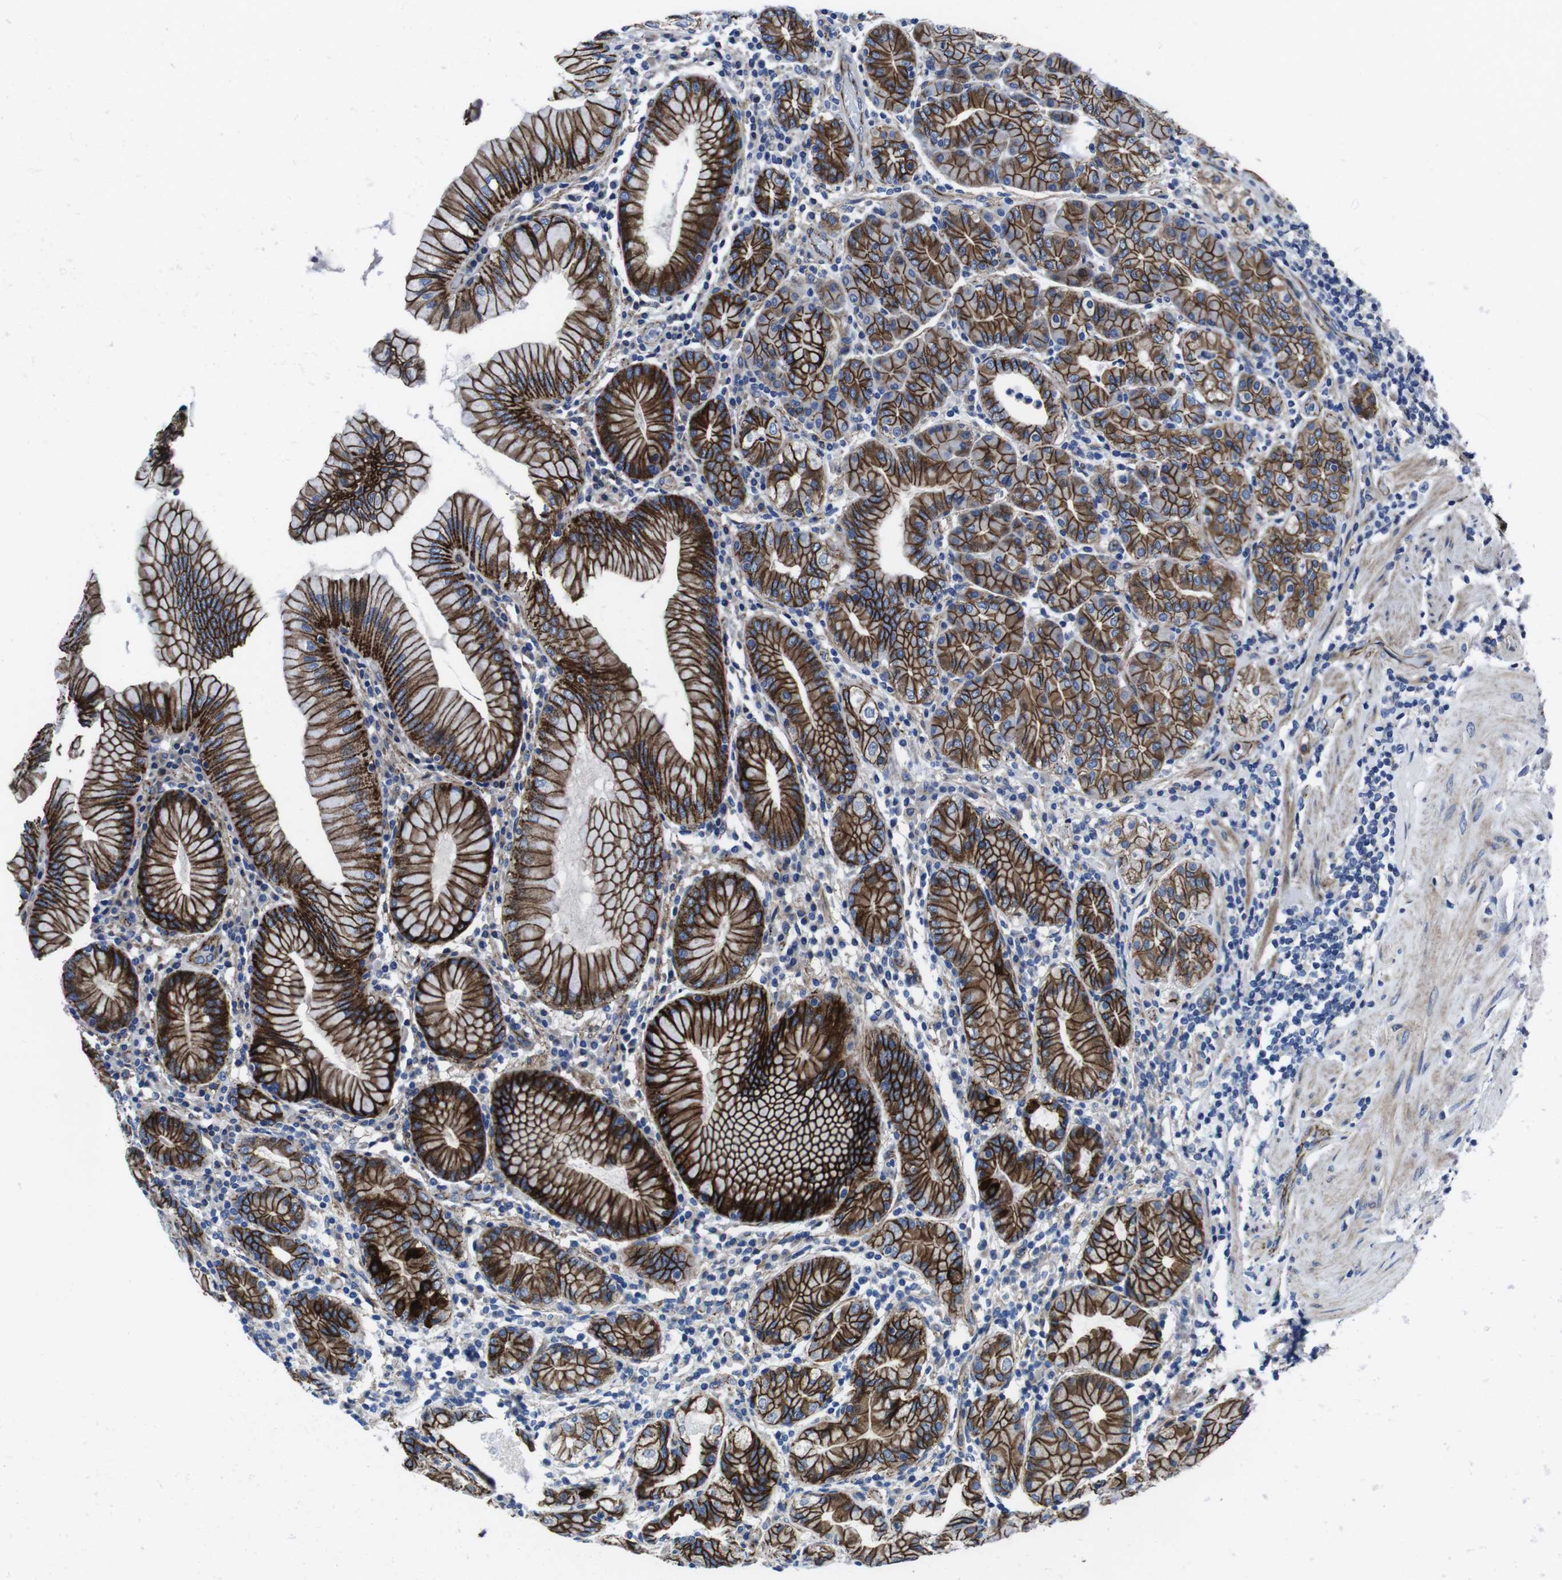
{"staining": {"intensity": "strong", "quantity": ">75%", "location": "cytoplasmic/membranous"}, "tissue": "stomach", "cell_type": "Glandular cells", "image_type": "normal", "snomed": [{"axis": "morphology", "description": "Normal tissue, NOS"}, {"axis": "topography", "description": "Stomach, lower"}], "caption": "Strong cytoplasmic/membranous expression is appreciated in approximately >75% of glandular cells in benign stomach.", "gene": "NUMB", "patient": {"sex": "female", "age": 76}}